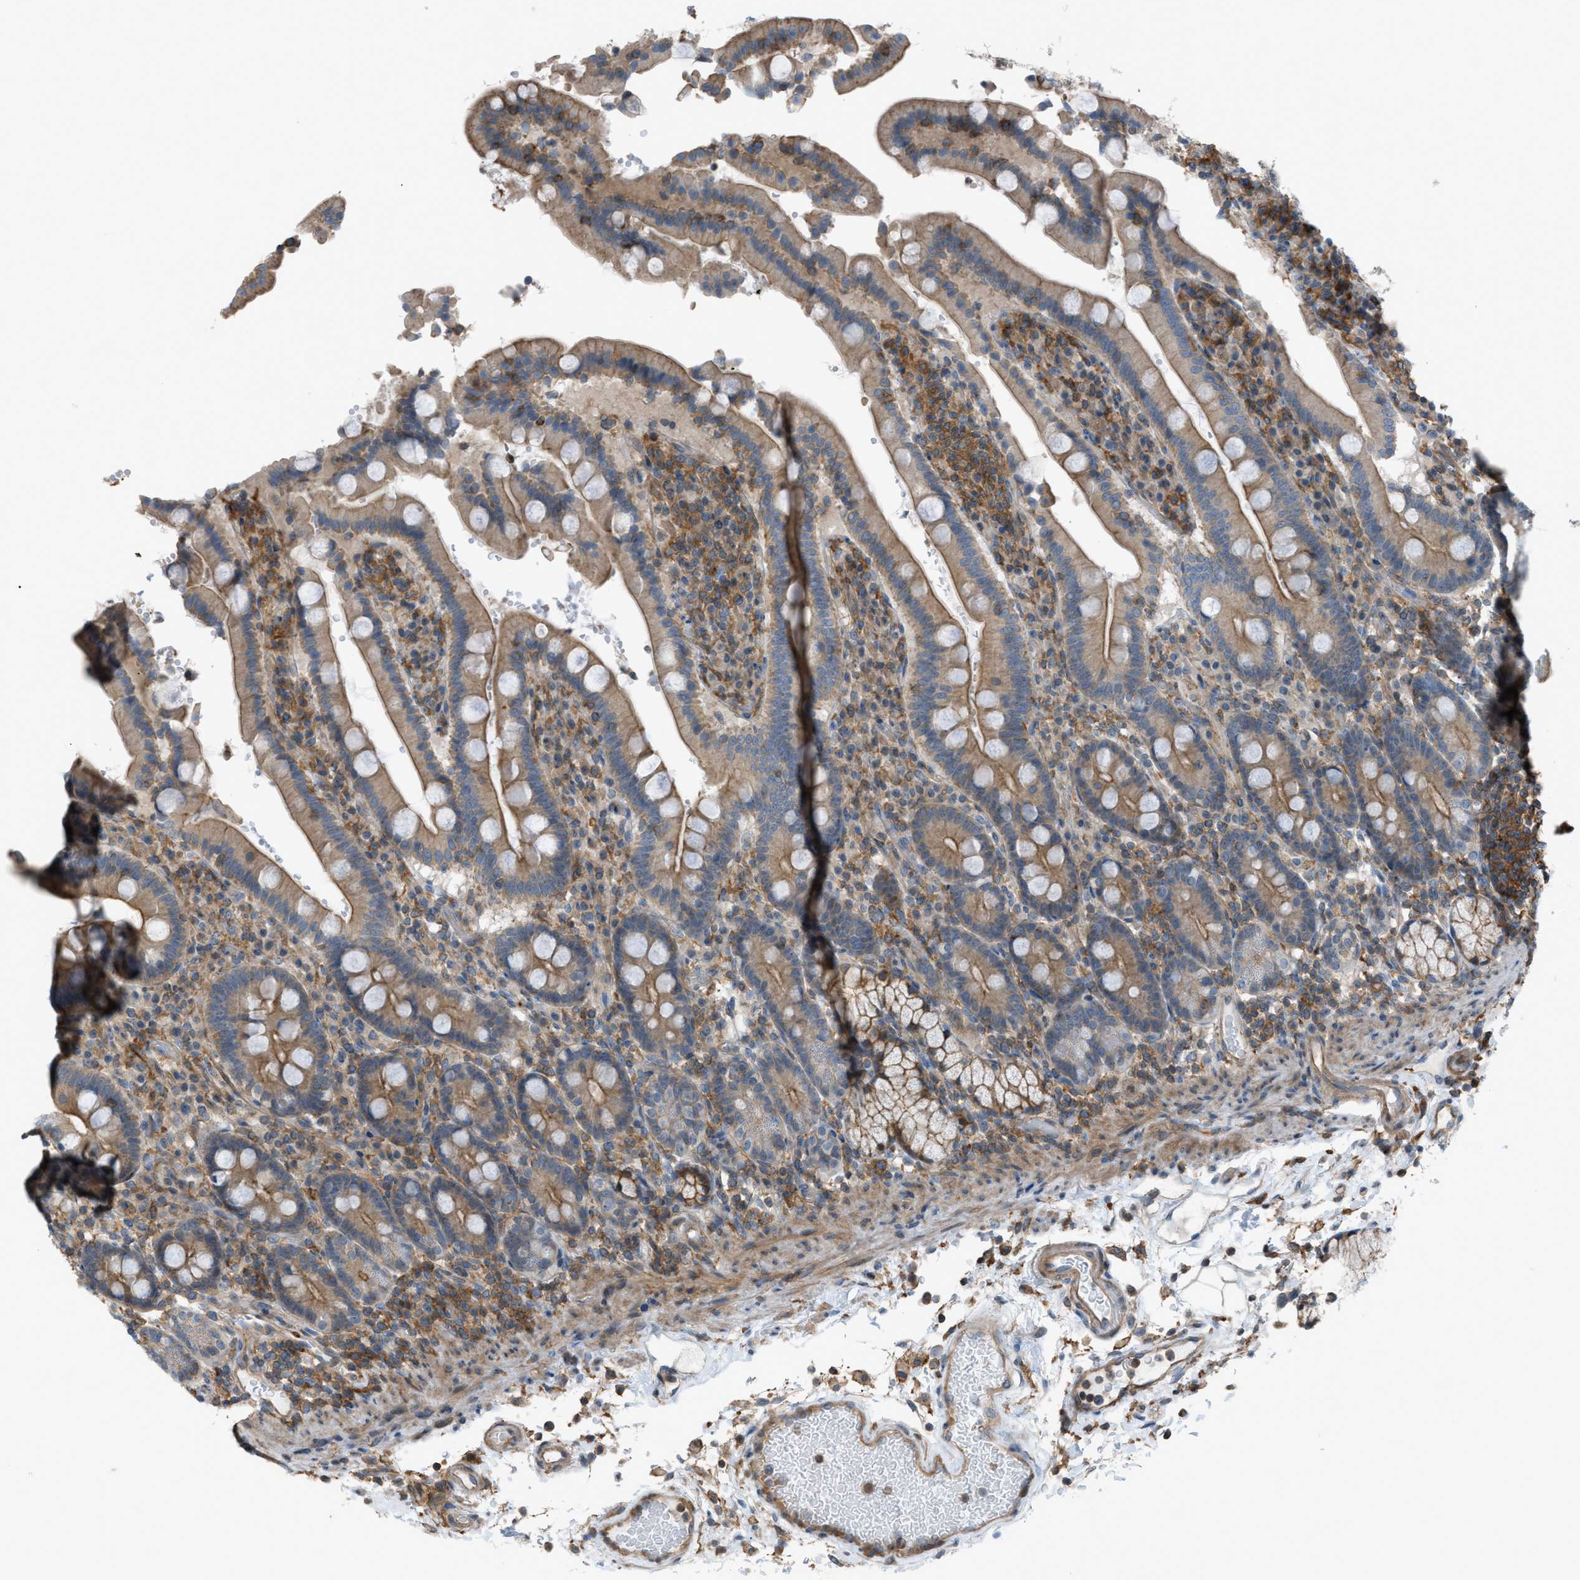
{"staining": {"intensity": "moderate", "quantity": ">75%", "location": "cytoplasmic/membranous"}, "tissue": "duodenum", "cell_type": "Glandular cells", "image_type": "normal", "snomed": [{"axis": "morphology", "description": "Normal tissue, NOS"}, {"axis": "topography", "description": "Small intestine, NOS"}], "caption": "Protein expression analysis of benign human duodenum reveals moderate cytoplasmic/membranous expression in approximately >75% of glandular cells. Ihc stains the protein of interest in brown and the nuclei are stained blue.", "gene": "DYRK1A", "patient": {"sex": "female", "age": 71}}